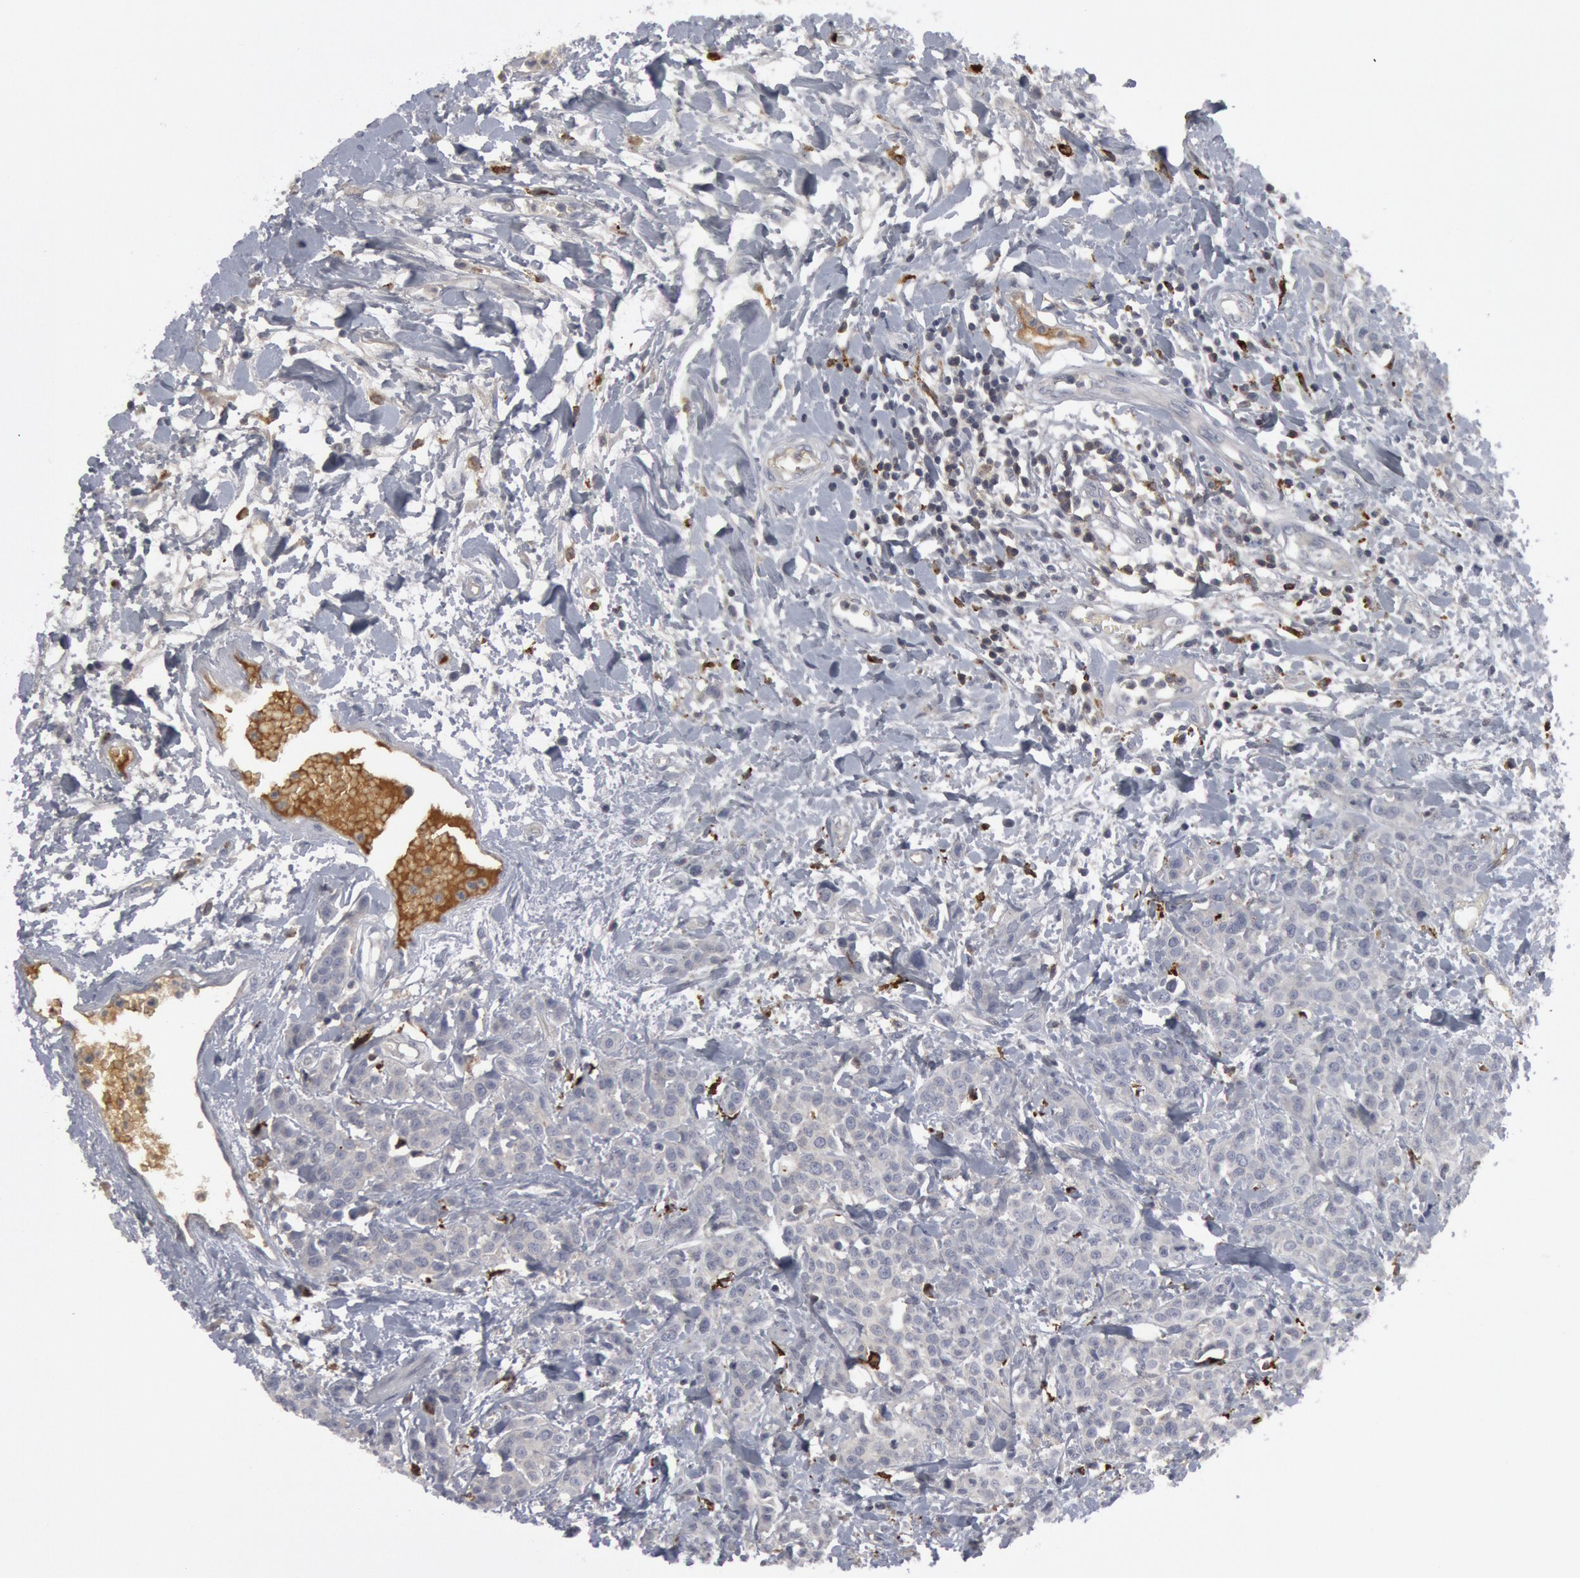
{"staining": {"intensity": "negative", "quantity": "none", "location": "none"}, "tissue": "urothelial cancer", "cell_type": "Tumor cells", "image_type": "cancer", "snomed": [{"axis": "morphology", "description": "Urothelial carcinoma, High grade"}, {"axis": "topography", "description": "Urinary bladder"}], "caption": "Tumor cells show no significant expression in urothelial carcinoma (high-grade).", "gene": "C1QC", "patient": {"sex": "male", "age": 56}}